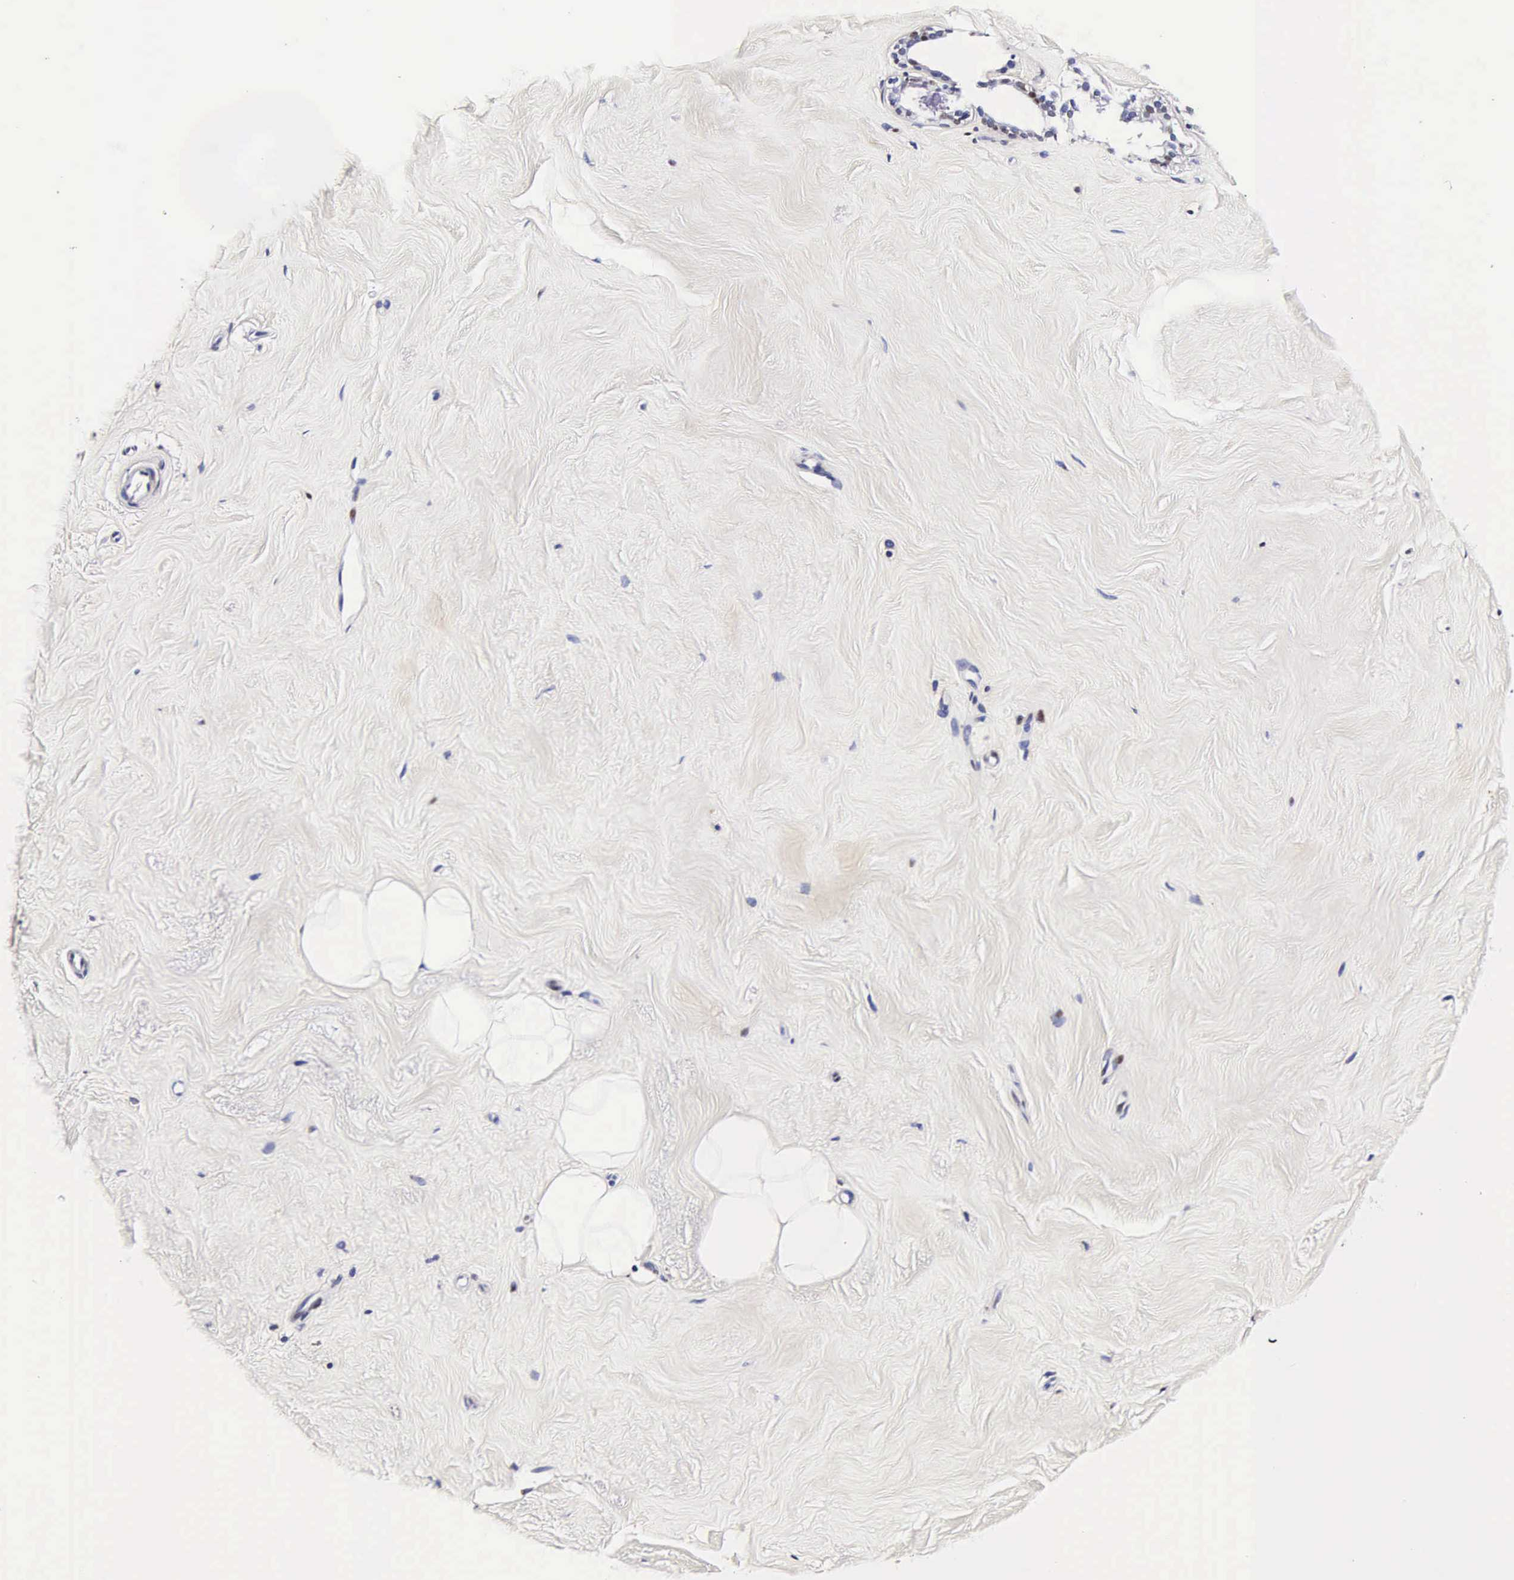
{"staining": {"intensity": "moderate", "quantity": ">75%", "location": "nuclear"}, "tissue": "breast", "cell_type": "Adipocytes", "image_type": "normal", "snomed": [{"axis": "morphology", "description": "Normal tissue, NOS"}, {"axis": "topography", "description": "Breast"}], "caption": "IHC (DAB (3,3'-diaminobenzidine)) staining of benign human breast displays moderate nuclear protein expression in approximately >75% of adipocytes.", "gene": "BCL2L2", "patient": {"sex": "female", "age": 54}}